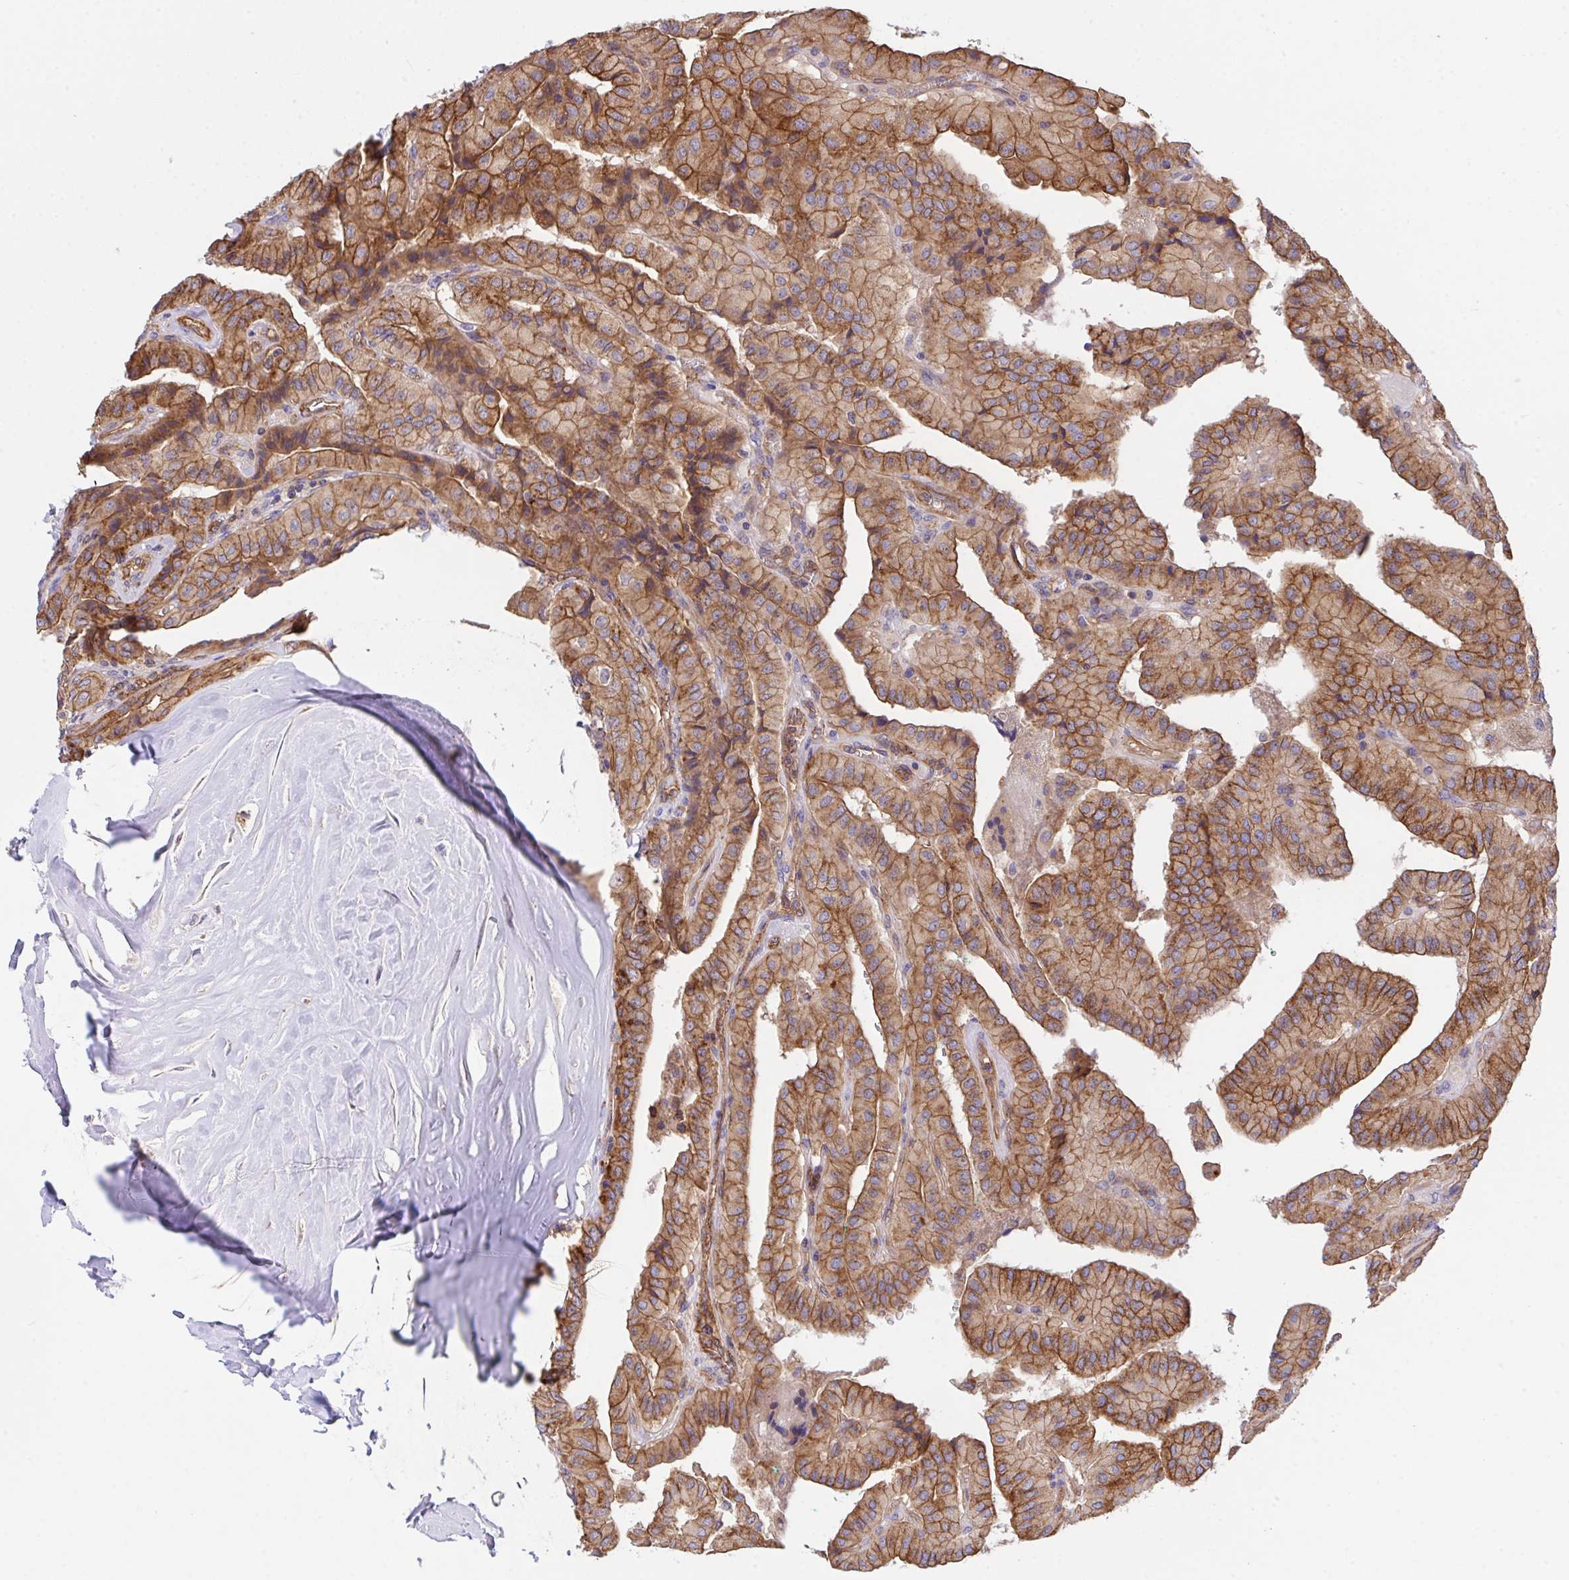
{"staining": {"intensity": "moderate", "quantity": ">75%", "location": "cytoplasmic/membranous"}, "tissue": "thyroid cancer", "cell_type": "Tumor cells", "image_type": "cancer", "snomed": [{"axis": "morphology", "description": "Normal tissue, NOS"}, {"axis": "morphology", "description": "Papillary adenocarcinoma, NOS"}, {"axis": "topography", "description": "Thyroid gland"}], "caption": "Immunohistochemical staining of papillary adenocarcinoma (thyroid) exhibits moderate cytoplasmic/membranous protein positivity in about >75% of tumor cells.", "gene": "C4orf36", "patient": {"sex": "female", "age": 59}}